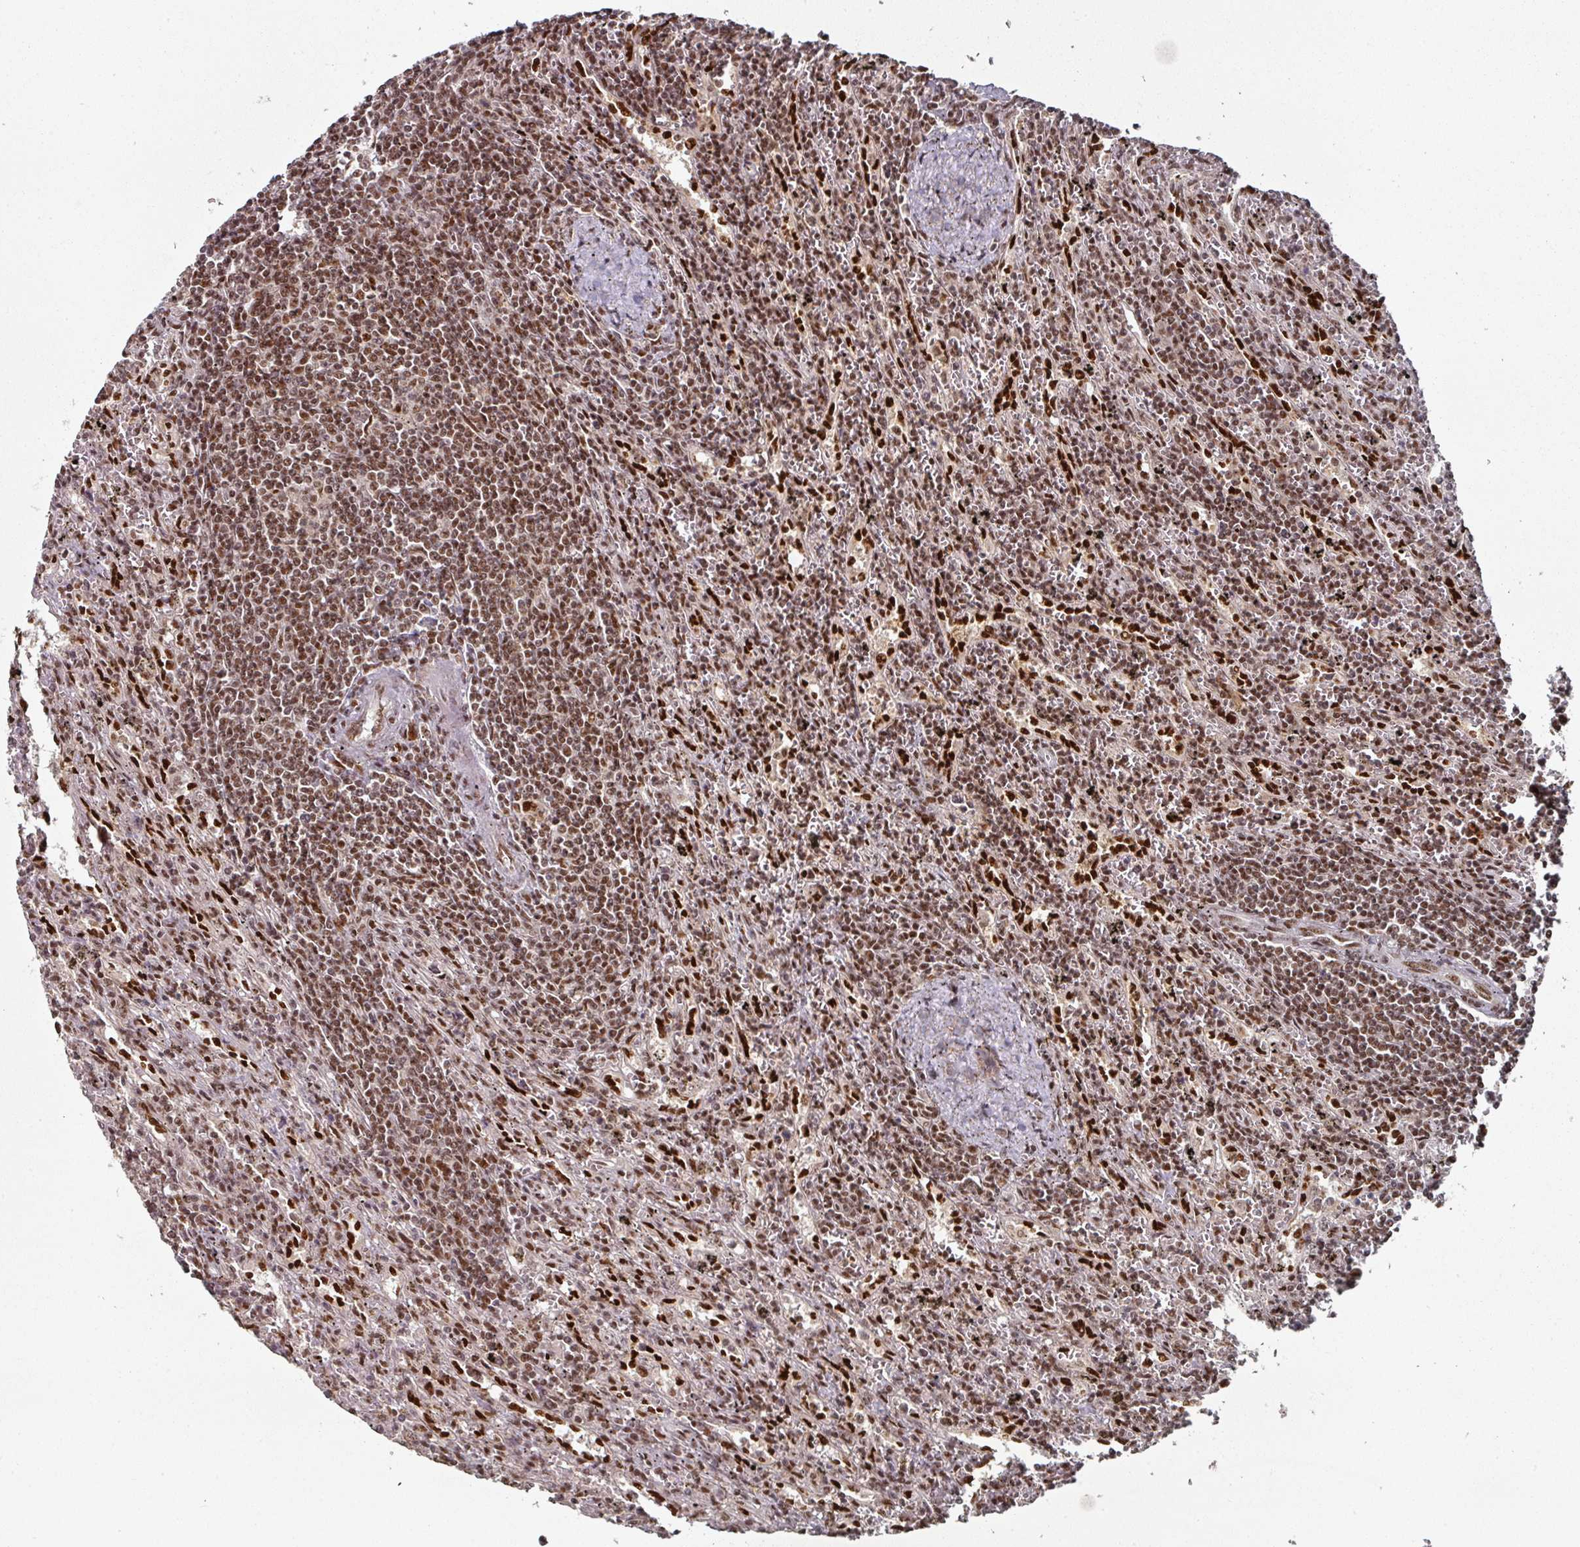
{"staining": {"intensity": "moderate", "quantity": ">75%", "location": "nuclear"}, "tissue": "lymphoma", "cell_type": "Tumor cells", "image_type": "cancer", "snomed": [{"axis": "morphology", "description": "Malignant lymphoma, non-Hodgkin's type, Low grade"}, {"axis": "topography", "description": "Spleen"}], "caption": "Immunohistochemical staining of lymphoma displays medium levels of moderate nuclear staining in about >75% of tumor cells. The staining is performed using DAB brown chromogen to label protein expression. The nuclei are counter-stained blue using hematoxylin.", "gene": "MEPCE", "patient": {"sex": "male", "age": 76}}